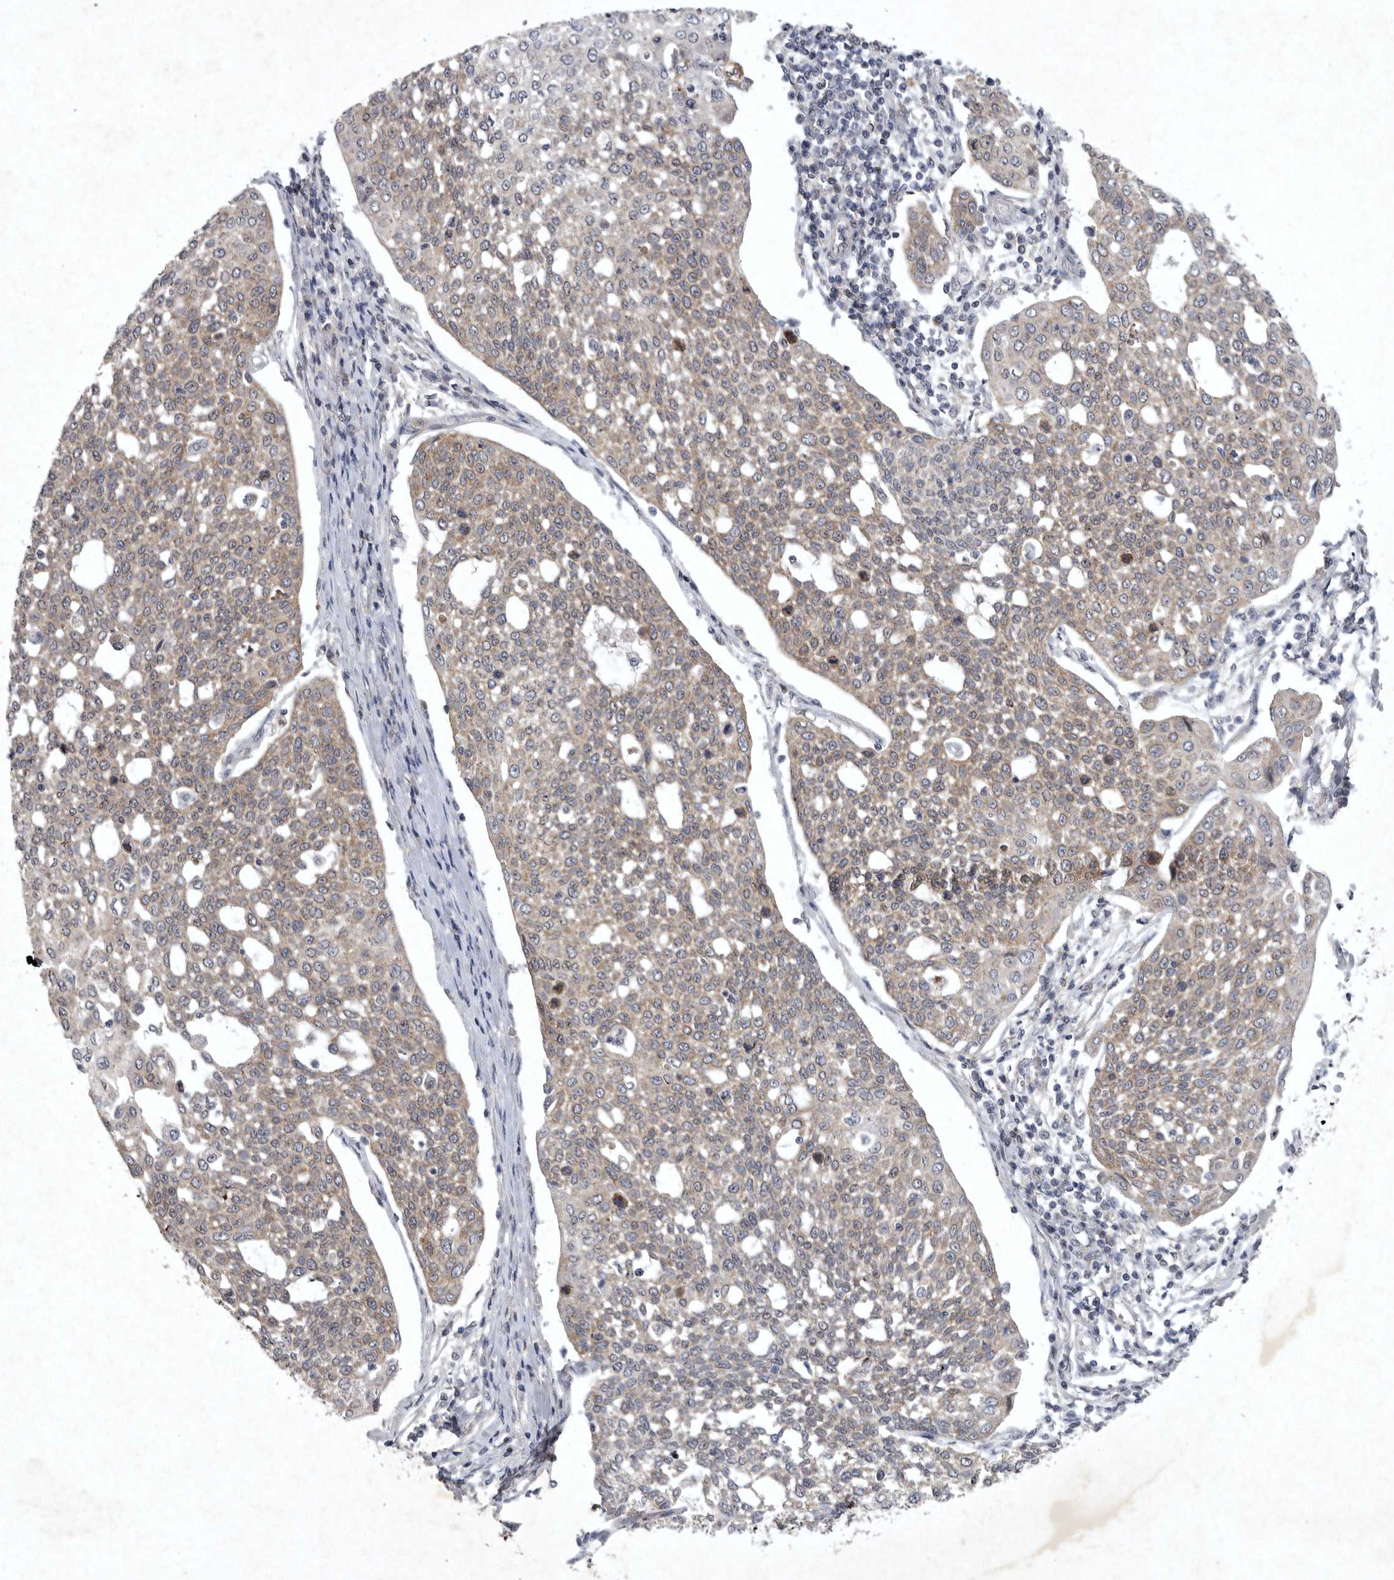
{"staining": {"intensity": "weak", "quantity": "25%-75%", "location": "cytoplasmic/membranous"}, "tissue": "cervical cancer", "cell_type": "Tumor cells", "image_type": "cancer", "snomed": [{"axis": "morphology", "description": "Squamous cell carcinoma, NOS"}, {"axis": "topography", "description": "Cervix"}], "caption": "Immunohistochemical staining of human squamous cell carcinoma (cervical) exhibits low levels of weak cytoplasmic/membranous protein positivity in approximately 25%-75% of tumor cells. The protein is stained brown, and the nuclei are stained in blue (DAB (3,3'-diaminobenzidine) IHC with brightfield microscopy, high magnification).", "gene": "DDR1", "patient": {"sex": "female", "age": 34}}